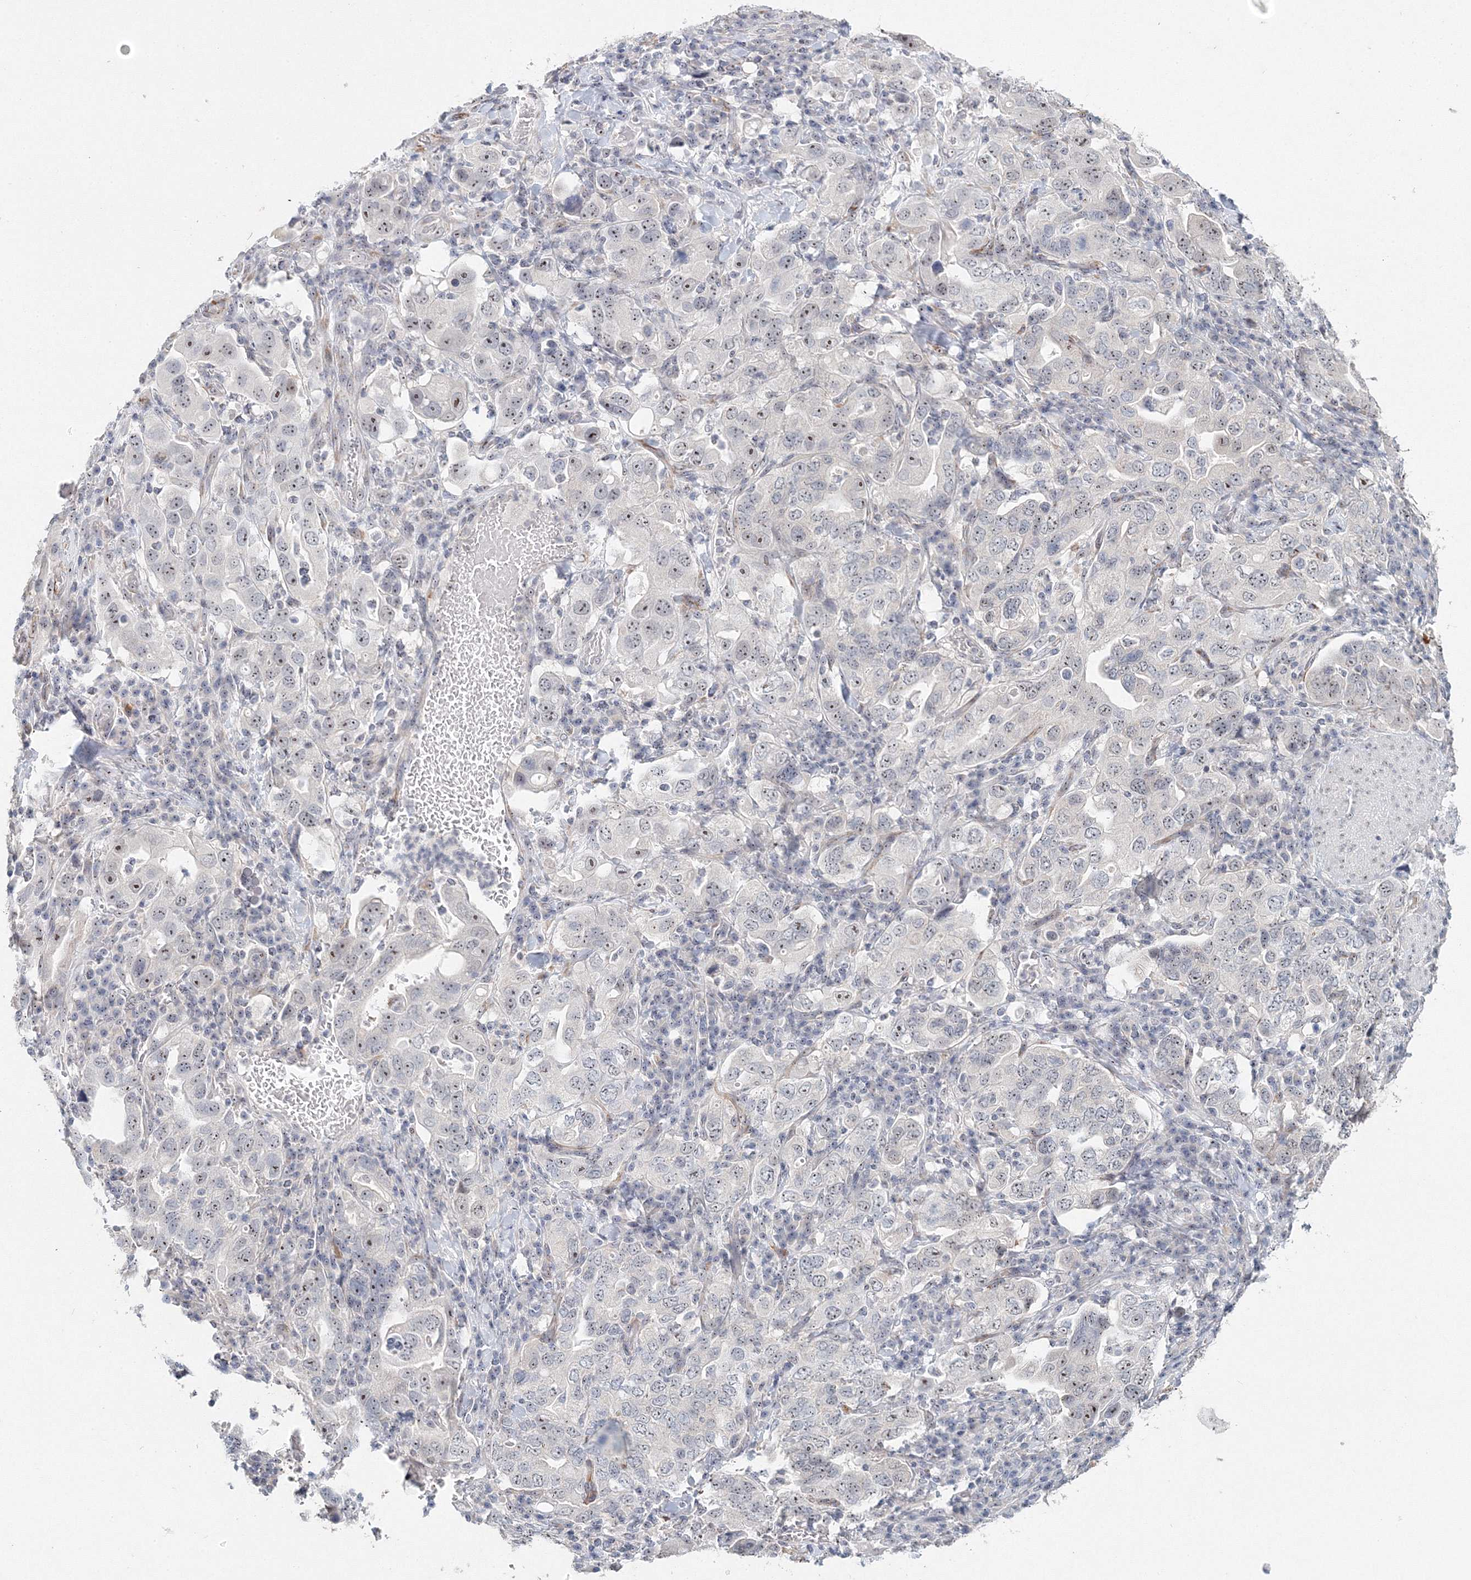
{"staining": {"intensity": "moderate", "quantity": "<25%", "location": "nuclear"}, "tissue": "stomach cancer", "cell_type": "Tumor cells", "image_type": "cancer", "snomed": [{"axis": "morphology", "description": "Adenocarcinoma, NOS"}, {"axis": "topography", "description": "Stomach, upper"}], "caption": "Immunohistochemistry (IHC) photomicrograph of human stomach cancer (adenocarcinoma) stained for a protein (brown), which demonstrates low levels of moderate nuclear positivity in approximately <25% of tumor cells.", "gene": "SIRT7", "patient": {"sex": "male", "age": 62}}